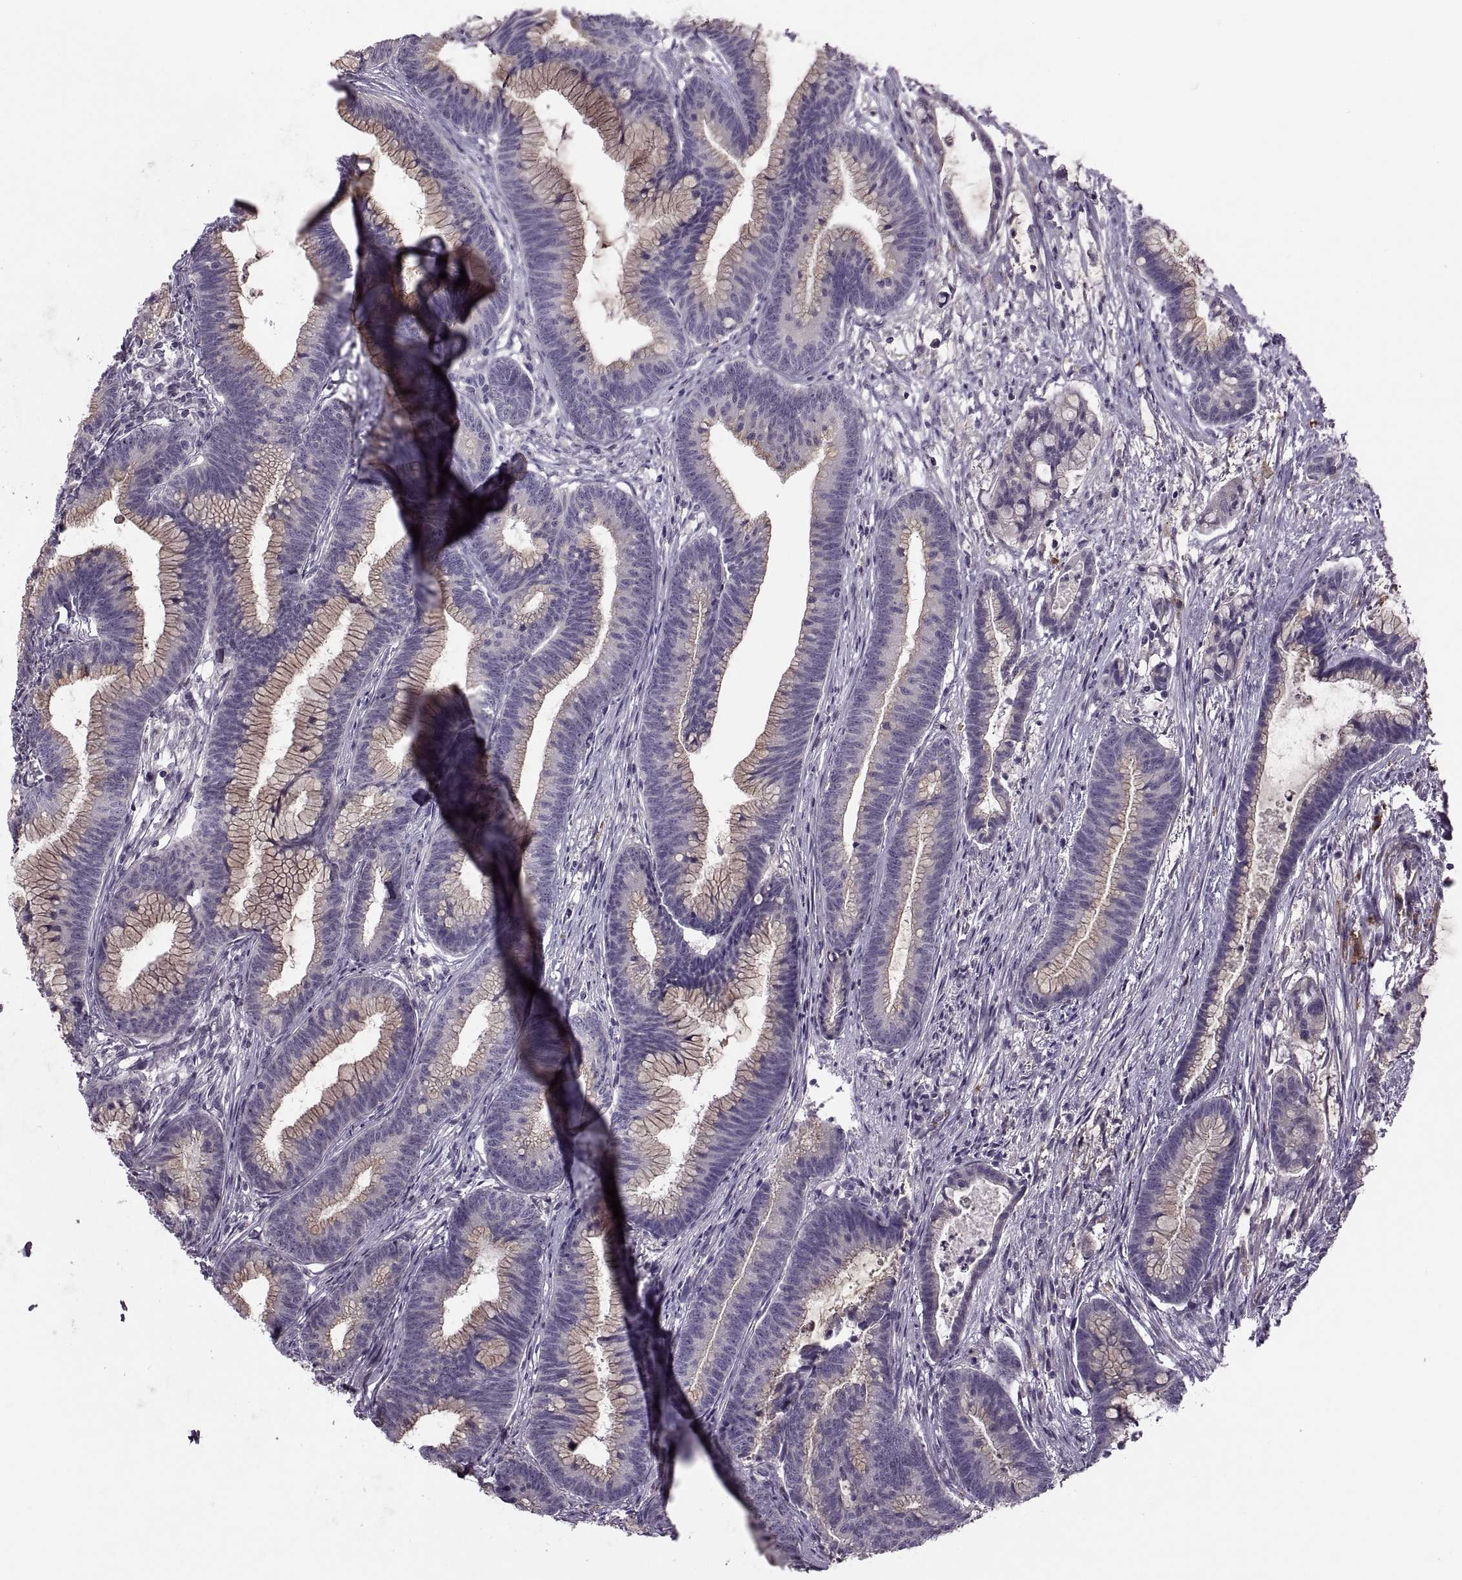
{"staining": {"intensity": "negative", "quantity": "none", "location": "none"}, "tissue": "colorectal cancer", "cell_type": "Tumor cells", "image_type": "cancer", "snomed": [{"axis": "morphology", "description": "Adenocarcinoma, NOS"}, {"axis": "topography", "description": "Colon"}], "caption": "The photomicrograph demonstrates no significant positivity in tumor cells of adenocarcinoma (colorectal).", "gene": "H2AP", "patient": {"sex": "female", "age": 78}}